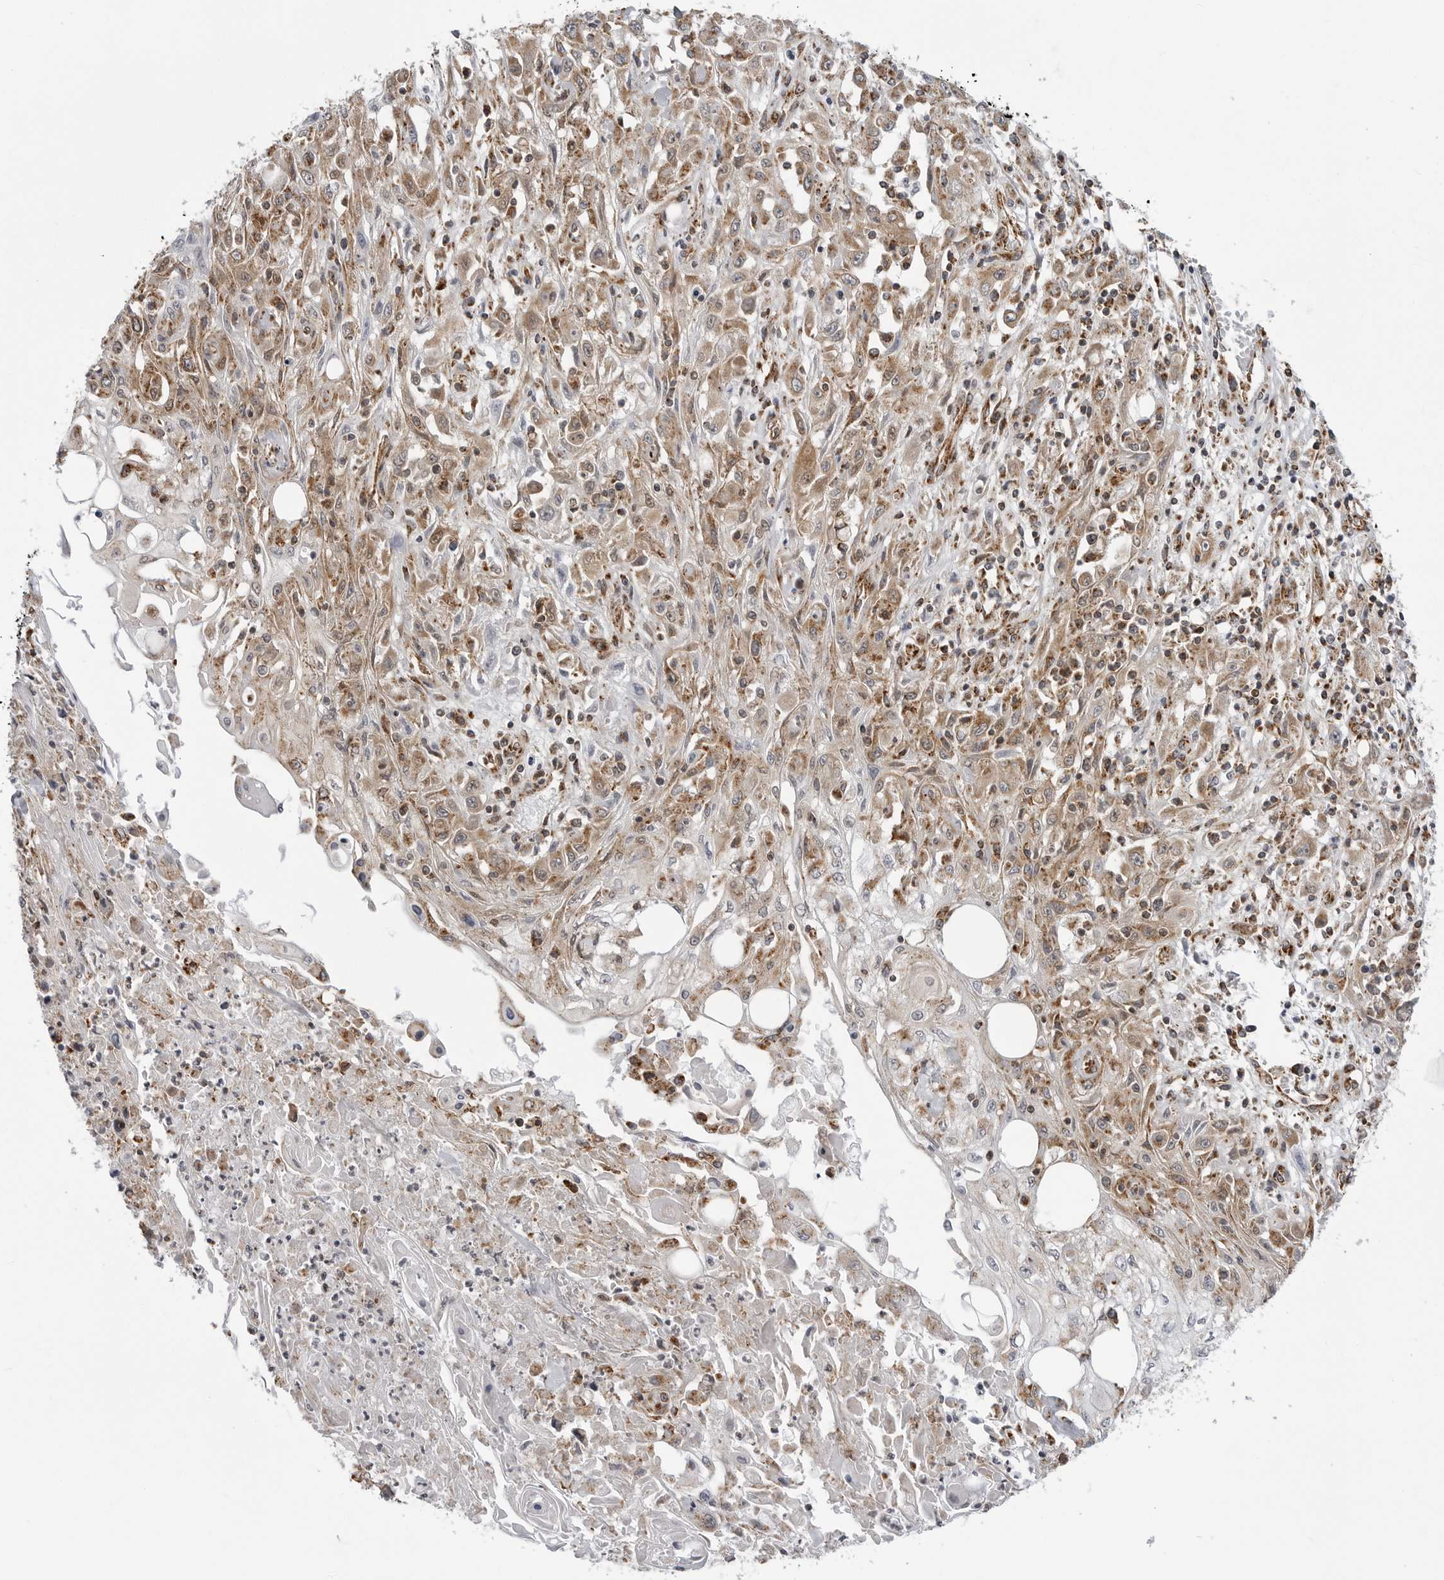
{"staining": {"intensity": "moderate", "quantity": ">75%", "location": "cytoplasmic/membranous"}, "tissue": "skin cancer", "cell_type": "Tumor cells", "image_type": "cancer", "snomed": [{"axis": "morphology", "description": "Squamous cell carcinoma, NOS"}, {"axis": "morphology", "description": "Squamous cell carcinoma, metastatic, NOS"}, {"axis": "topography", "description": "Skin"}, {"axis": "topography", "description": "Lymph node"}], "caption": "A photomicrograph showing moderate cytoplasmic/membranous expression in about >75% of tumor cells in squamous cell carcinoma (skin), as visualized by brown immunohistochemical staining.", "gene": "FH", "patient": {"sex": "male", "age": 75}}